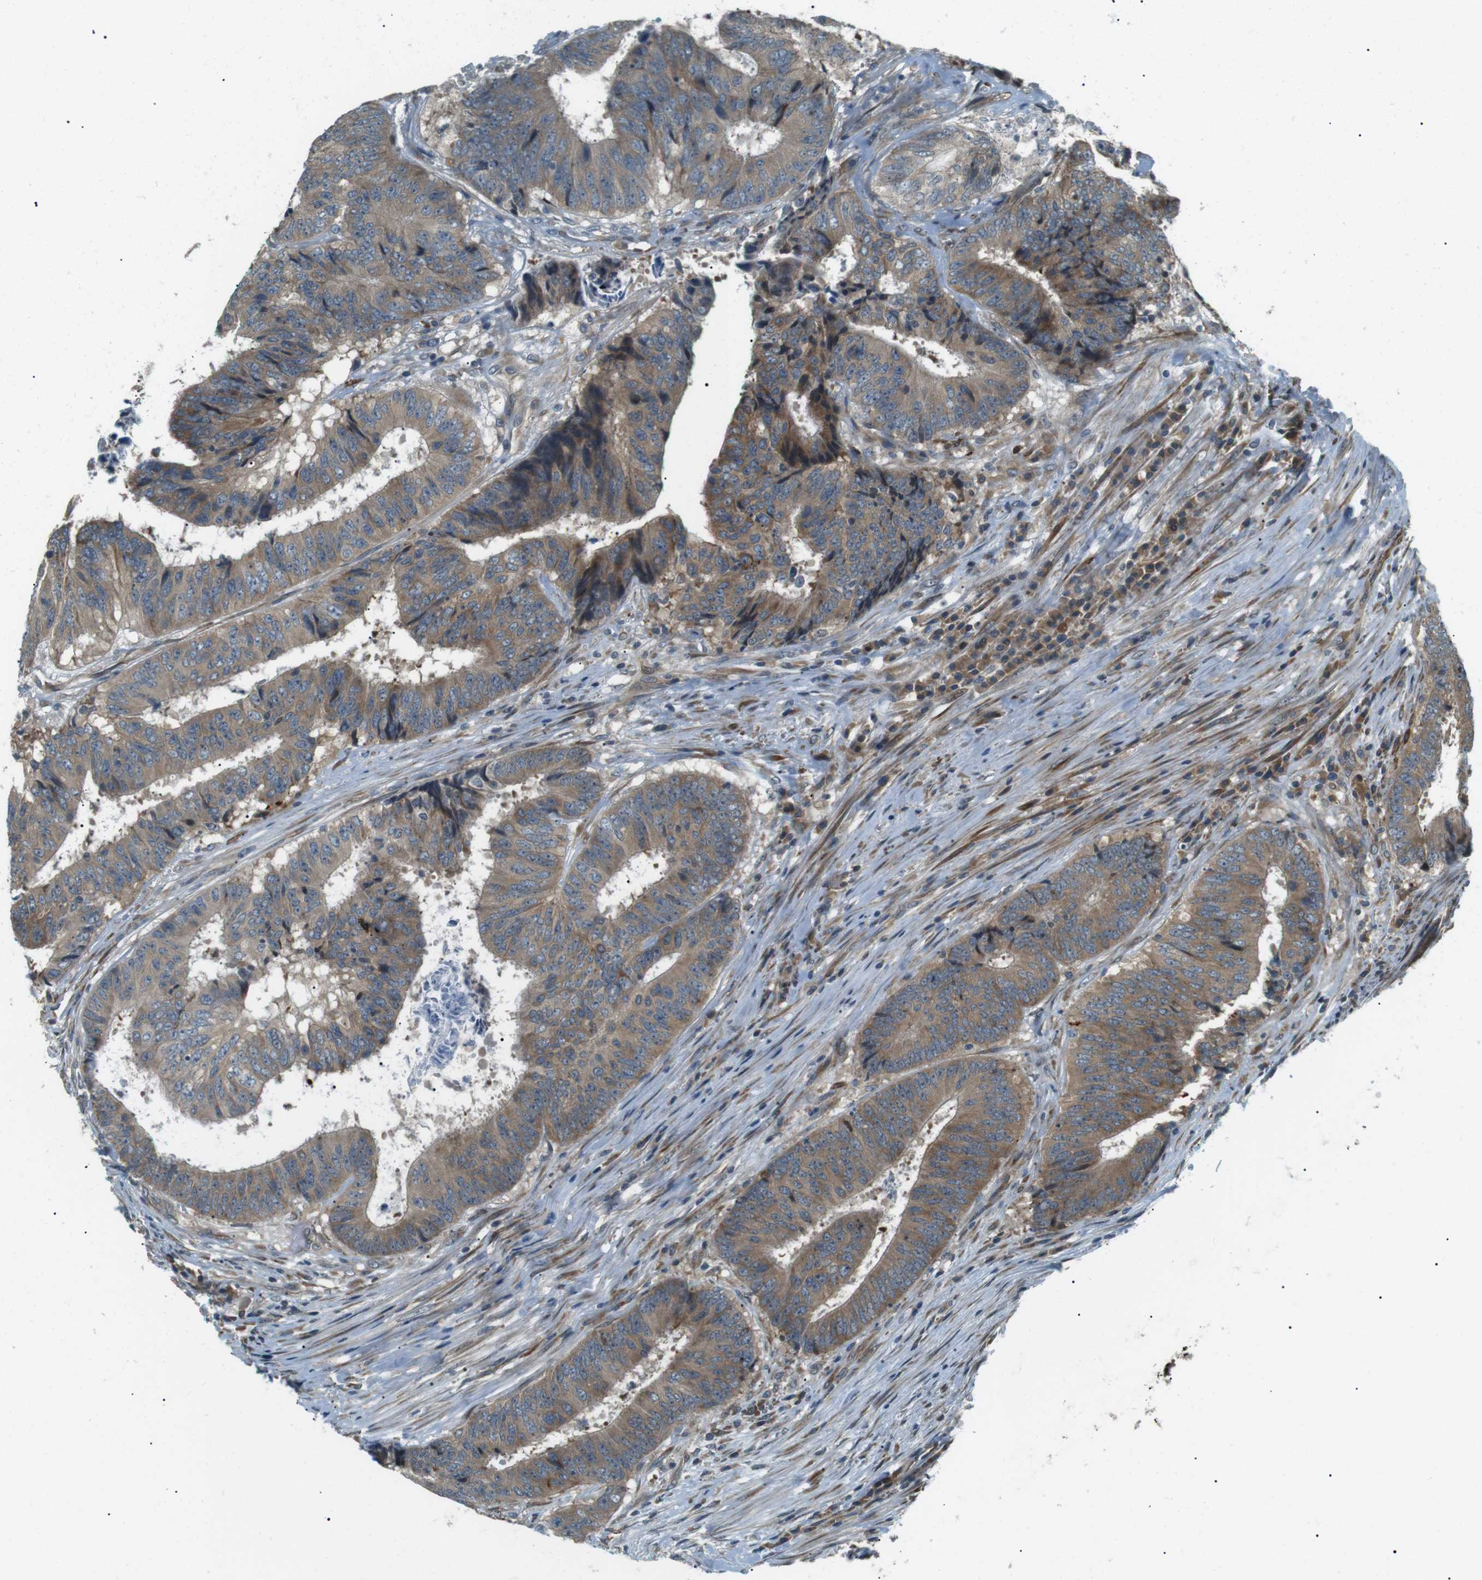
{"staining": {"intensity": "moderate", "quantity": ">75%", "location": "cytoplasmic/membranous"}, "tissue": "colorectal cancer", "cell_type": "Tumor cells", "image_type": "cancer", "snomed": [{"axis": "morphology", "description": "Adenocarcinoma, NOS"}, {"axis": "topography", "description": "Rectum"}], "caption": "Tumor cells demonstrate moderate cytoplasmic/membranous staining in about >75% of cells in adenocarcinoma (colorectal).", "gene": "TMEM74", "patient": {"sex": "male", "age": 72}}